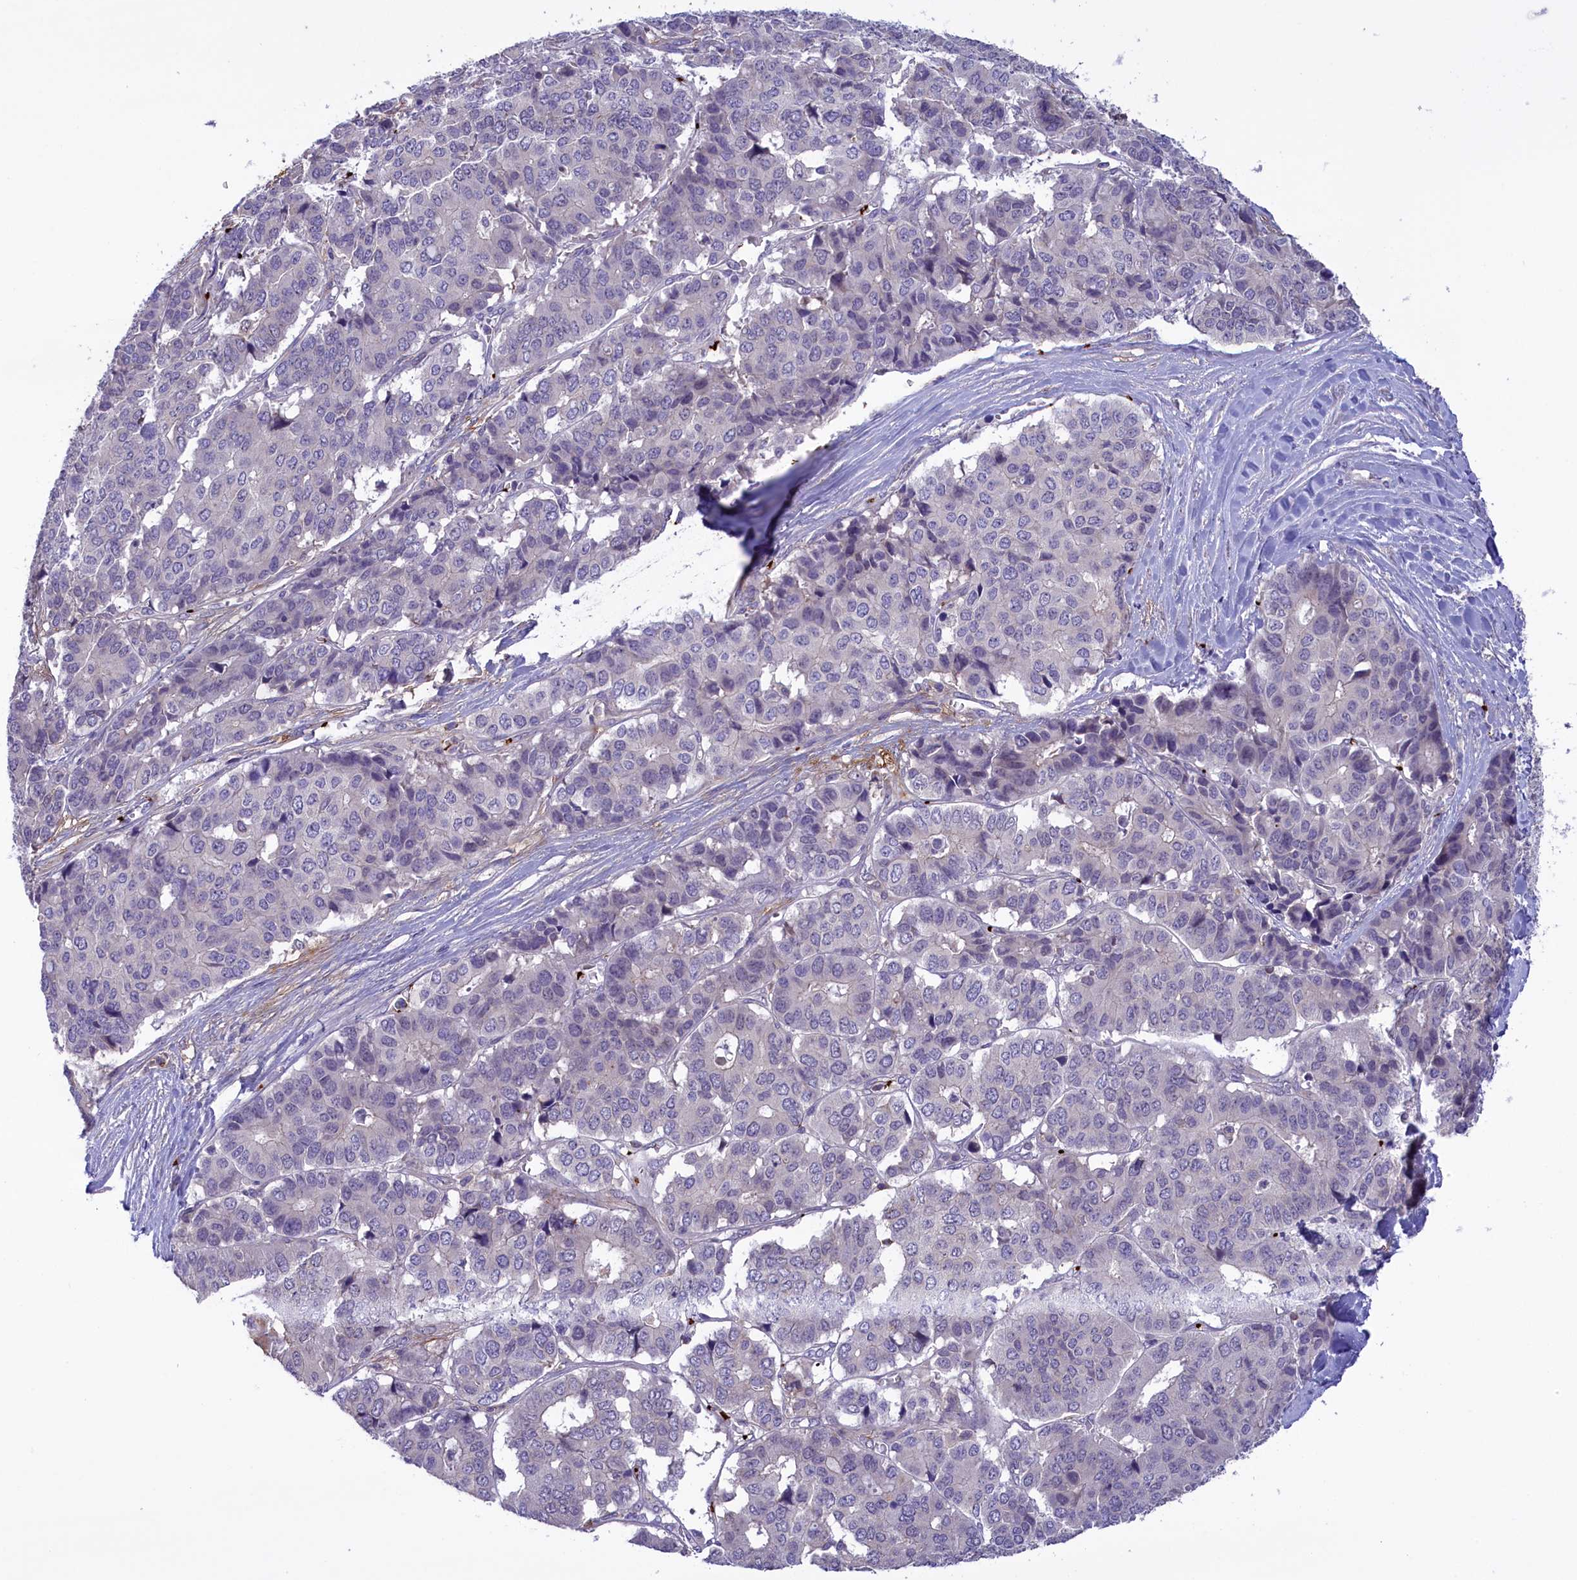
{"staining": {"intensity": "negative", "quantity": "none", "location": "none"}, "tissue": "pancreatic cancer", "cell_type": "Tumor cells", "image_type": "cancer", "snomed": [{"axis": "morphology", "description": "Adenocarcinoma, NOS"}, {"axis": "topography", "description": "Pancreas"}], "caption": "This is an immunohistochemistry (IHC) micrograph of human pancreatic adenocarcinoma. There is no expression in tumor cells.", "gene": "HEATR3", "patient": {"sex": "male", "age": 50}}